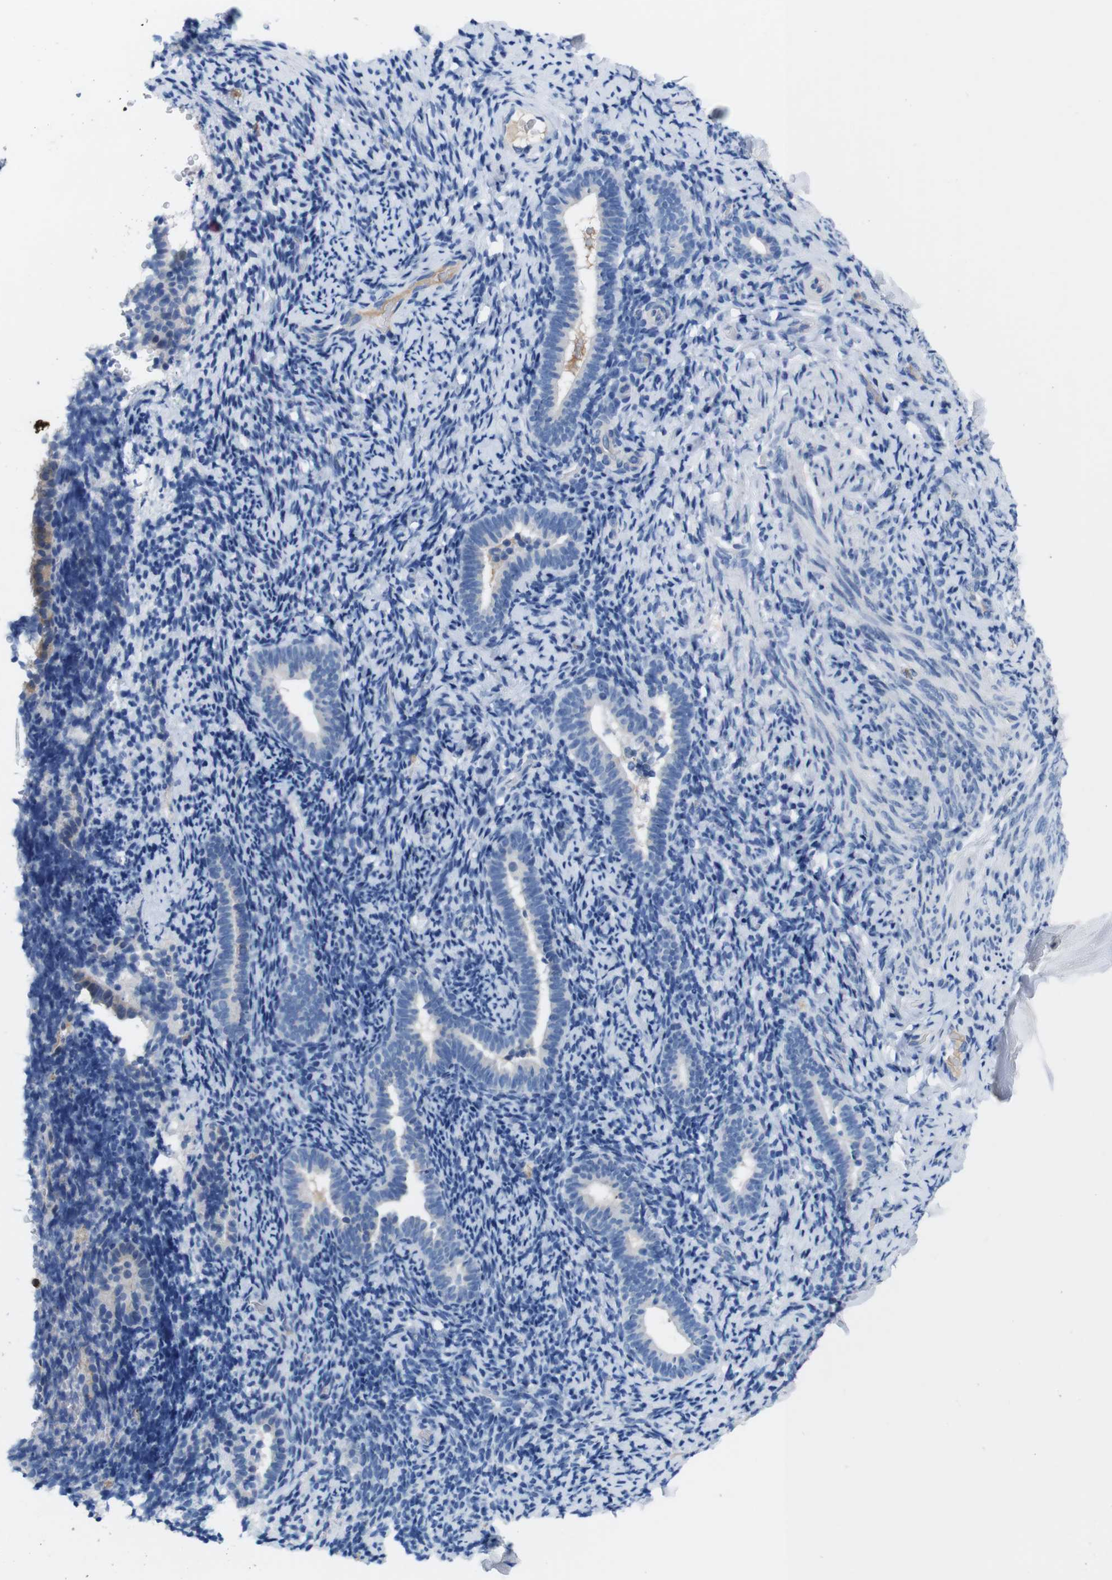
{"staining": {"intensity": "negative", "quantity": "none", "location": "none"}, "tissue": "endometrium", "cell_type": "Cells in endometrial stroma", "image_type": "normal", "snomed": [{"axis": "morphology", "description": "Normal tissue, NOS"}, {"axis": "topography", "description": "Endometrium"}], "caption": "High magnification brightfield microscopy of benign endometrium stained with DAB (brown) and counterstained with hematoxylin (blue): cells in endometrial stroma show no significant staining.", "gene": "C1RL", "patient": {"sex": "female", "age": 51}}